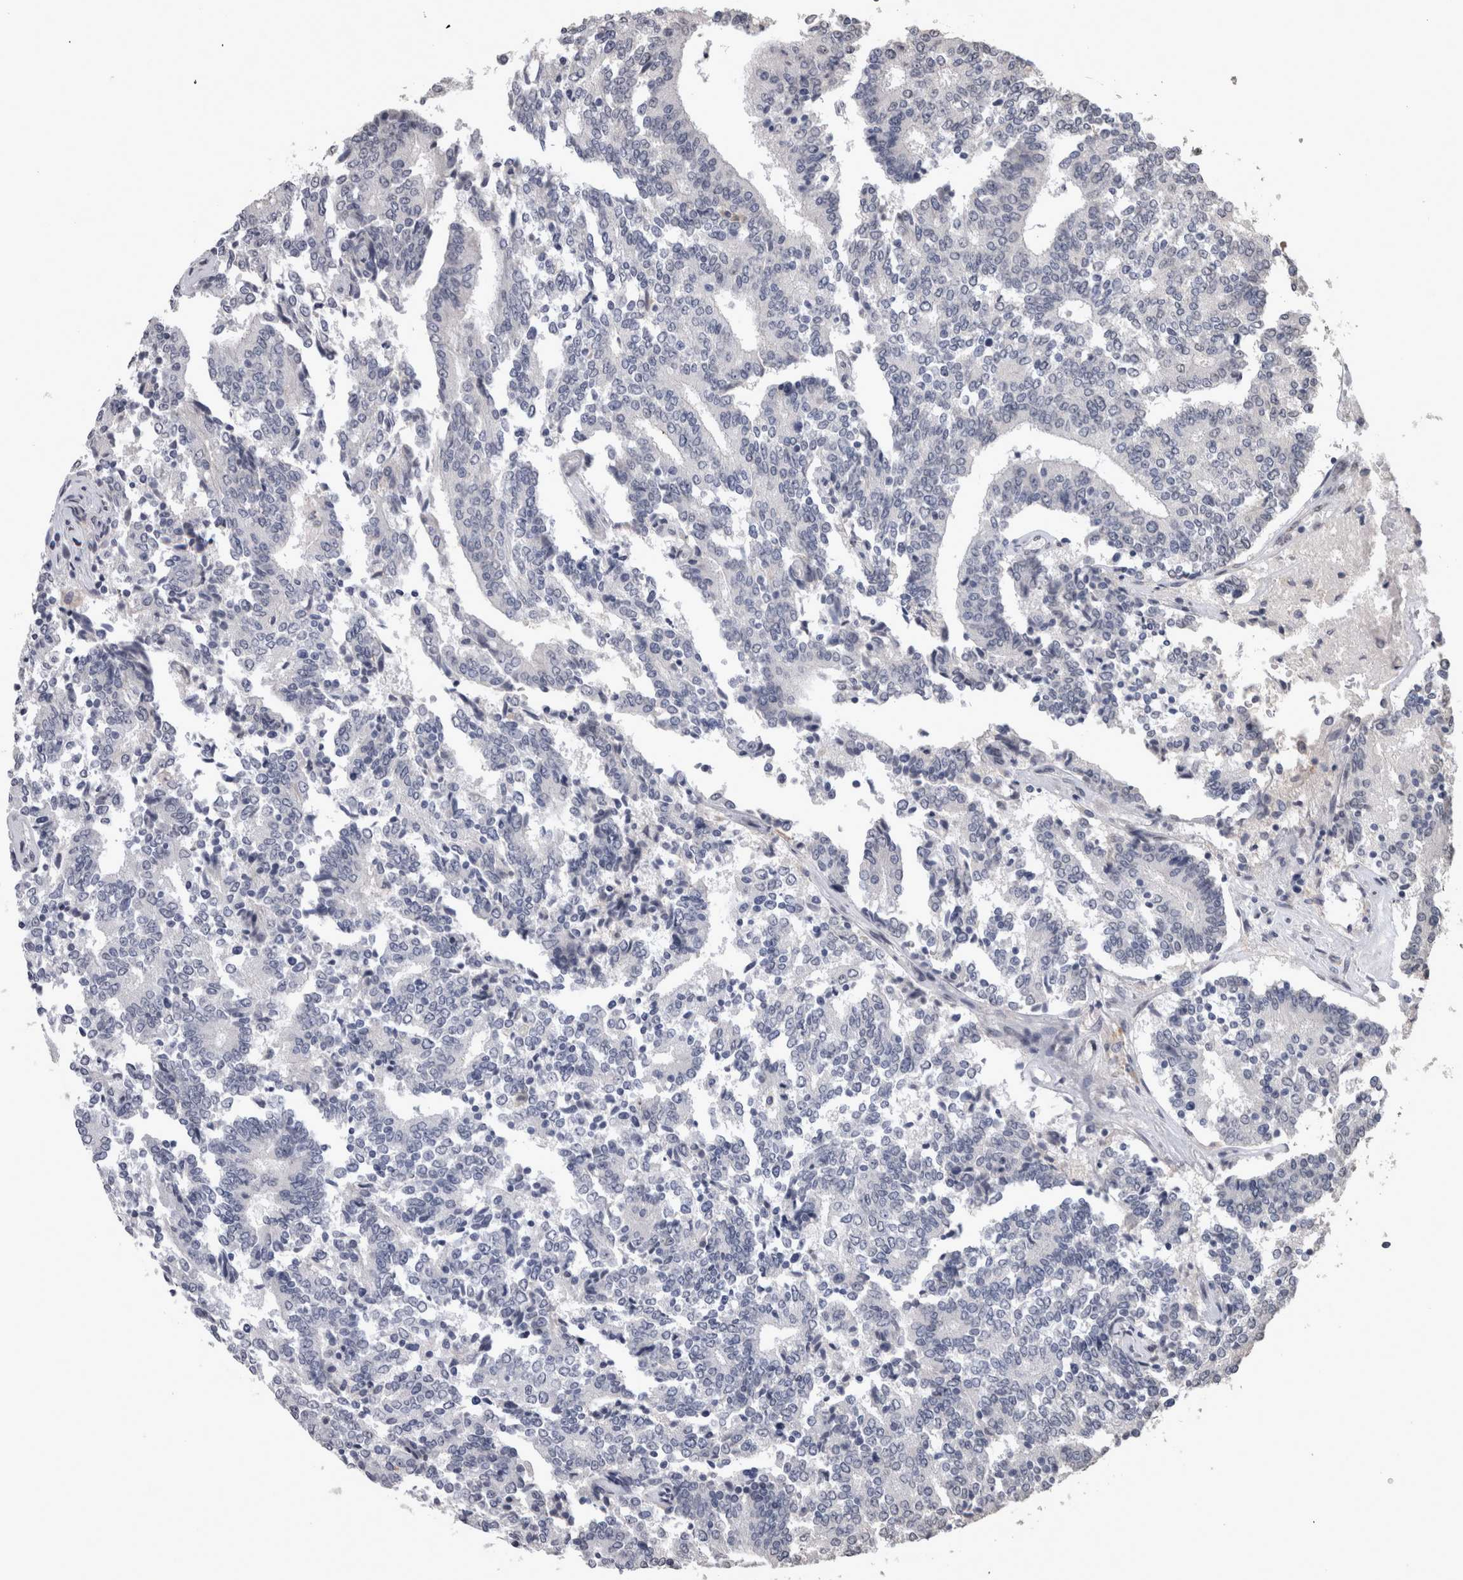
{"staining": {"intensity": "negative", "quantity": "none", "location": "none"}, "tissue": "prostate cancer", "cell_type": "Tumor cells", "image_type": "cancer", "snomed": [{"axis": "morphology", "description": "Normal tissue, NOS"}, {"axis": "morphology", "description": "Adenocarcinoma, High grade"}, {"axis": "topography", "description": "Prostate"}, {"axis": "topography", "description": "Seminal veicle"}], "caption": "There is no significant staining in tumor cells of prostate cancer (adenocarcinoma (high-grade)). (DAB (3,3'-diaminobenzidine) IHC with hematoxylin counter stain).", "gene": "PAX5", "patient": {"sex": "male", "age": 55}}